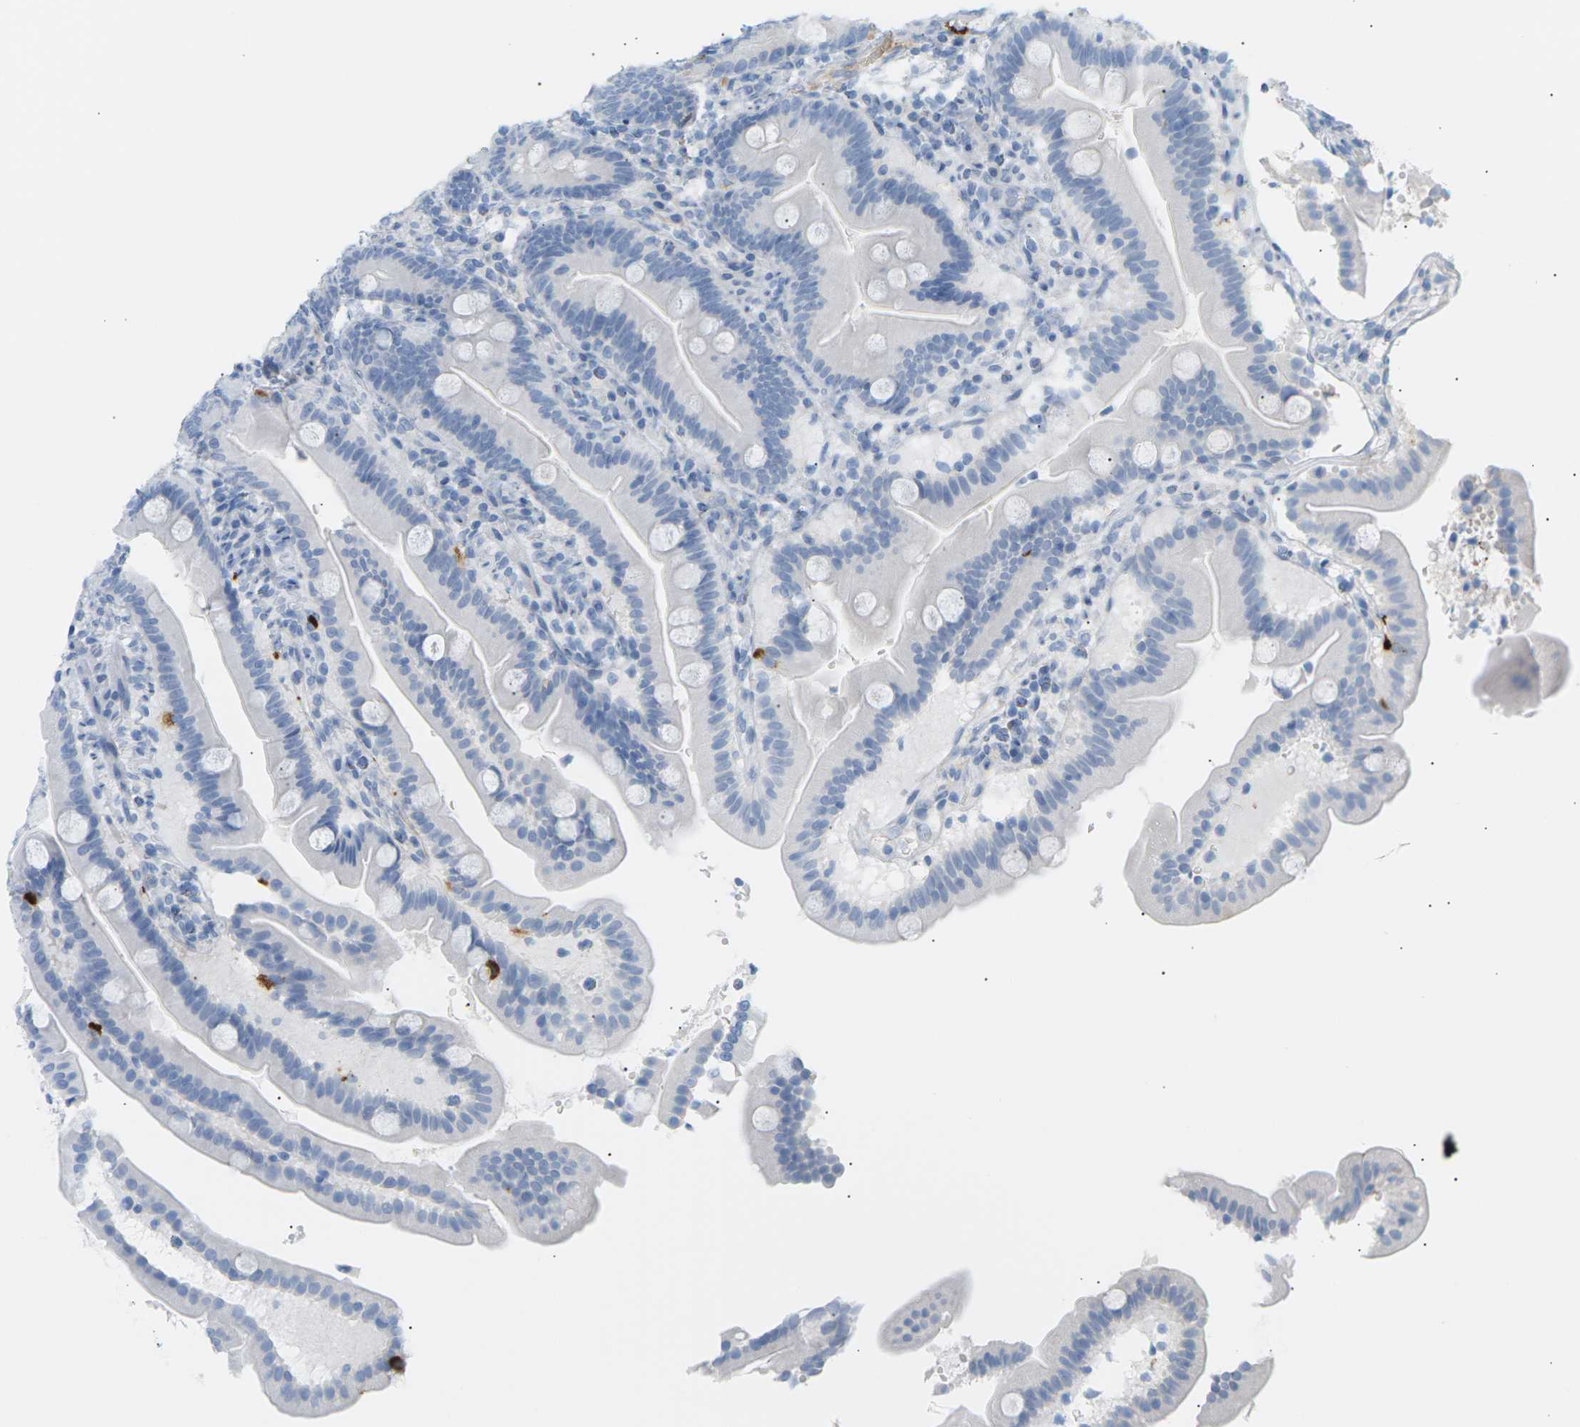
{"staining": {"intensity": "strong", "quantity": "<25%", "location": "cytoplasmic/membranous"}, "tissue": "duodenum", "cell_type": "Glandular cells", "image_type": "normal", "snomed": [{"axis": "morphology", "description": "Normal tissue, NOS"}, {"axis": "topography", "description": "Duodenum"}], "caption": "Strong cytoplasmic/membranous positivity for a protein is seen in approximately <25% of glandular cells of unremarkable duodenum using IHC.", "gene": "CLU", "patient": {"sex": "male", "age": 54}}